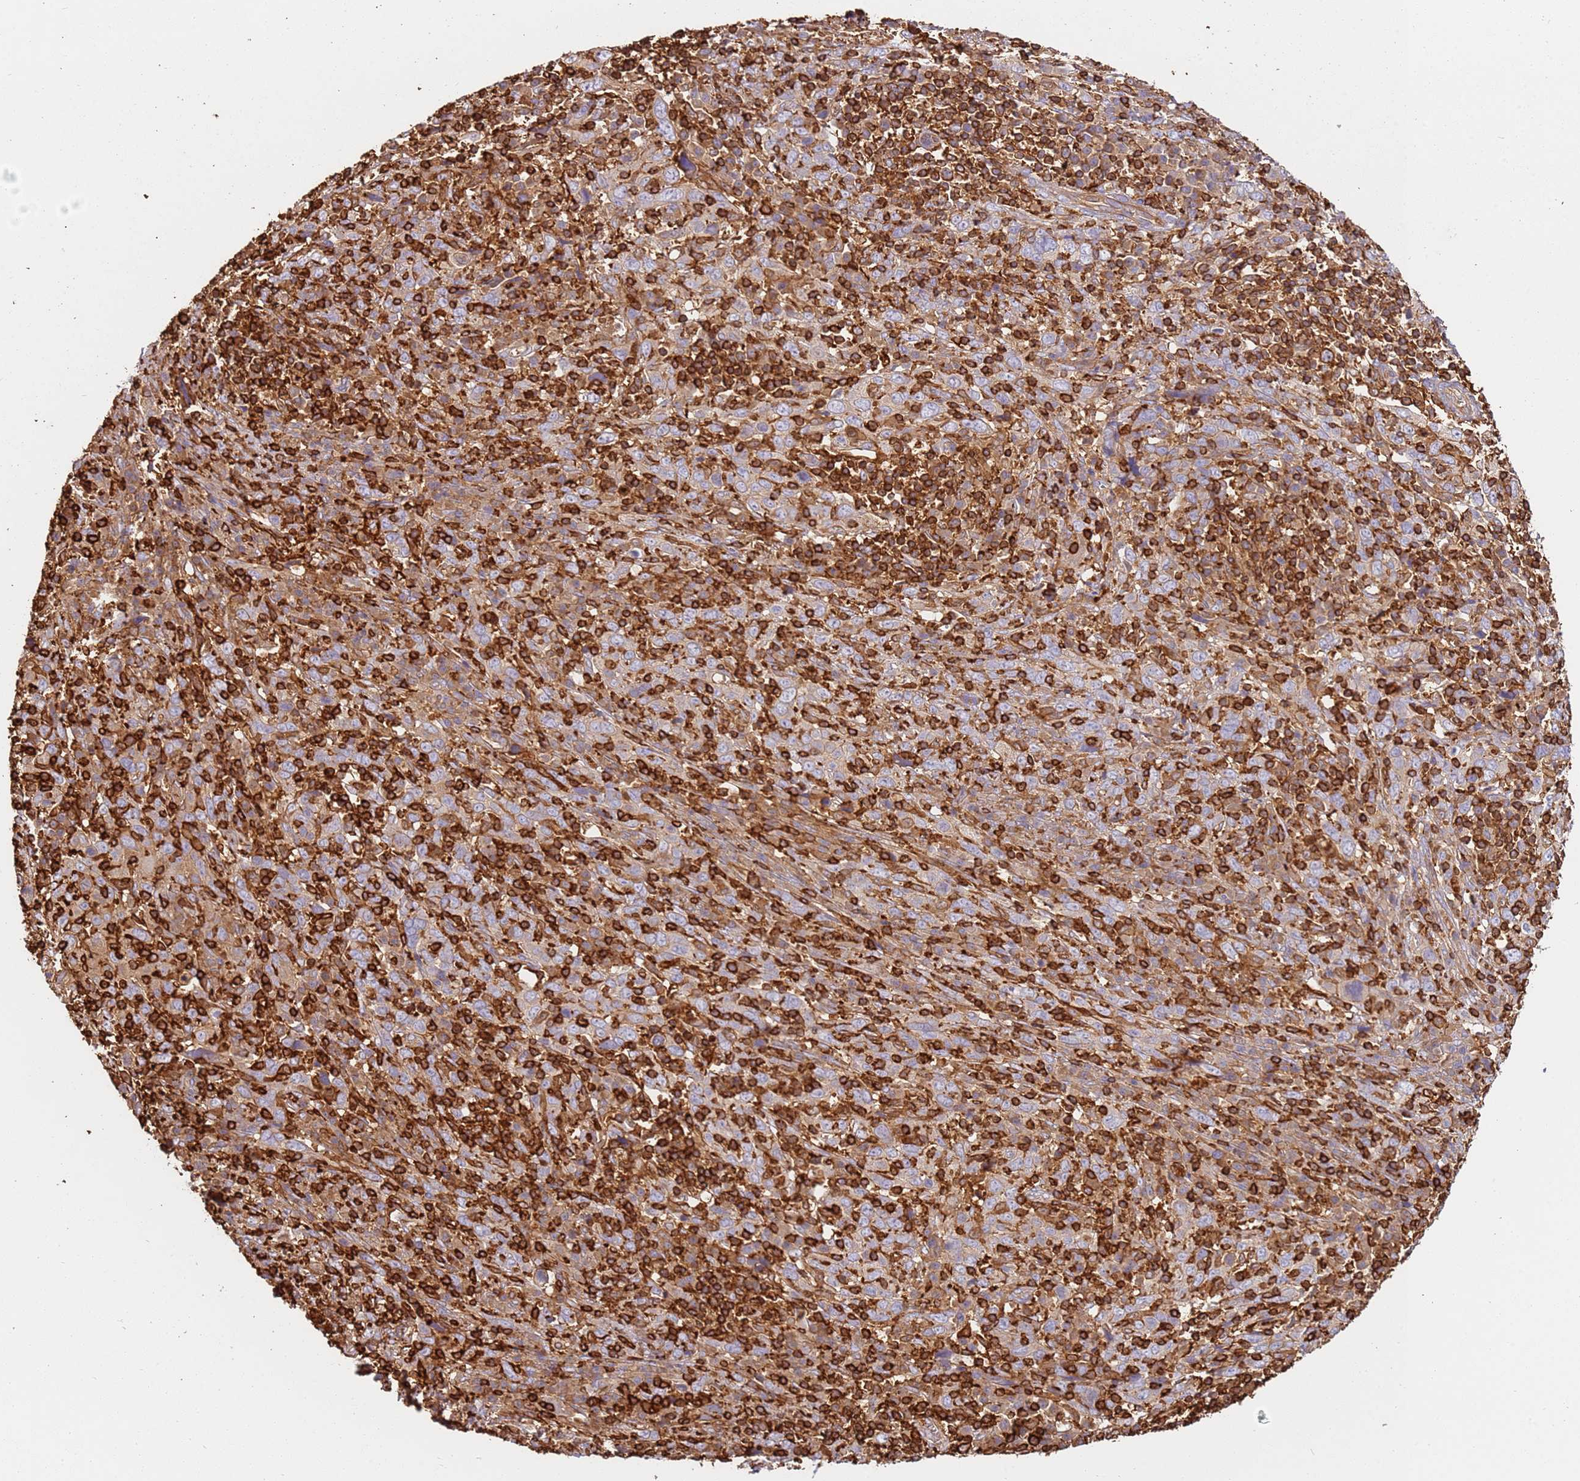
{"staining": {"intensity": "weak", "quantity": "25%-75%", "location": "cytoplasmic/membranous"}, "tissue": "cervical cancer", "cell_type": "Tumor cells", "image_type": "cancer", "snomed": [{"axis": "morphology", "description": "Squamous cell carcinoma, NOS"}, {"axis": "topography", "description": "Cervix"}], "caption": "Immunohistochemistry (IHC) of cervical cancer (squamous cell carcinoma) displays low levels of weak cytoplasmic/membranous expression in approximately 25%-75% of tumor cells.", "gene": "OR6P1", "patient": {"sex": "female", "age": 46}}